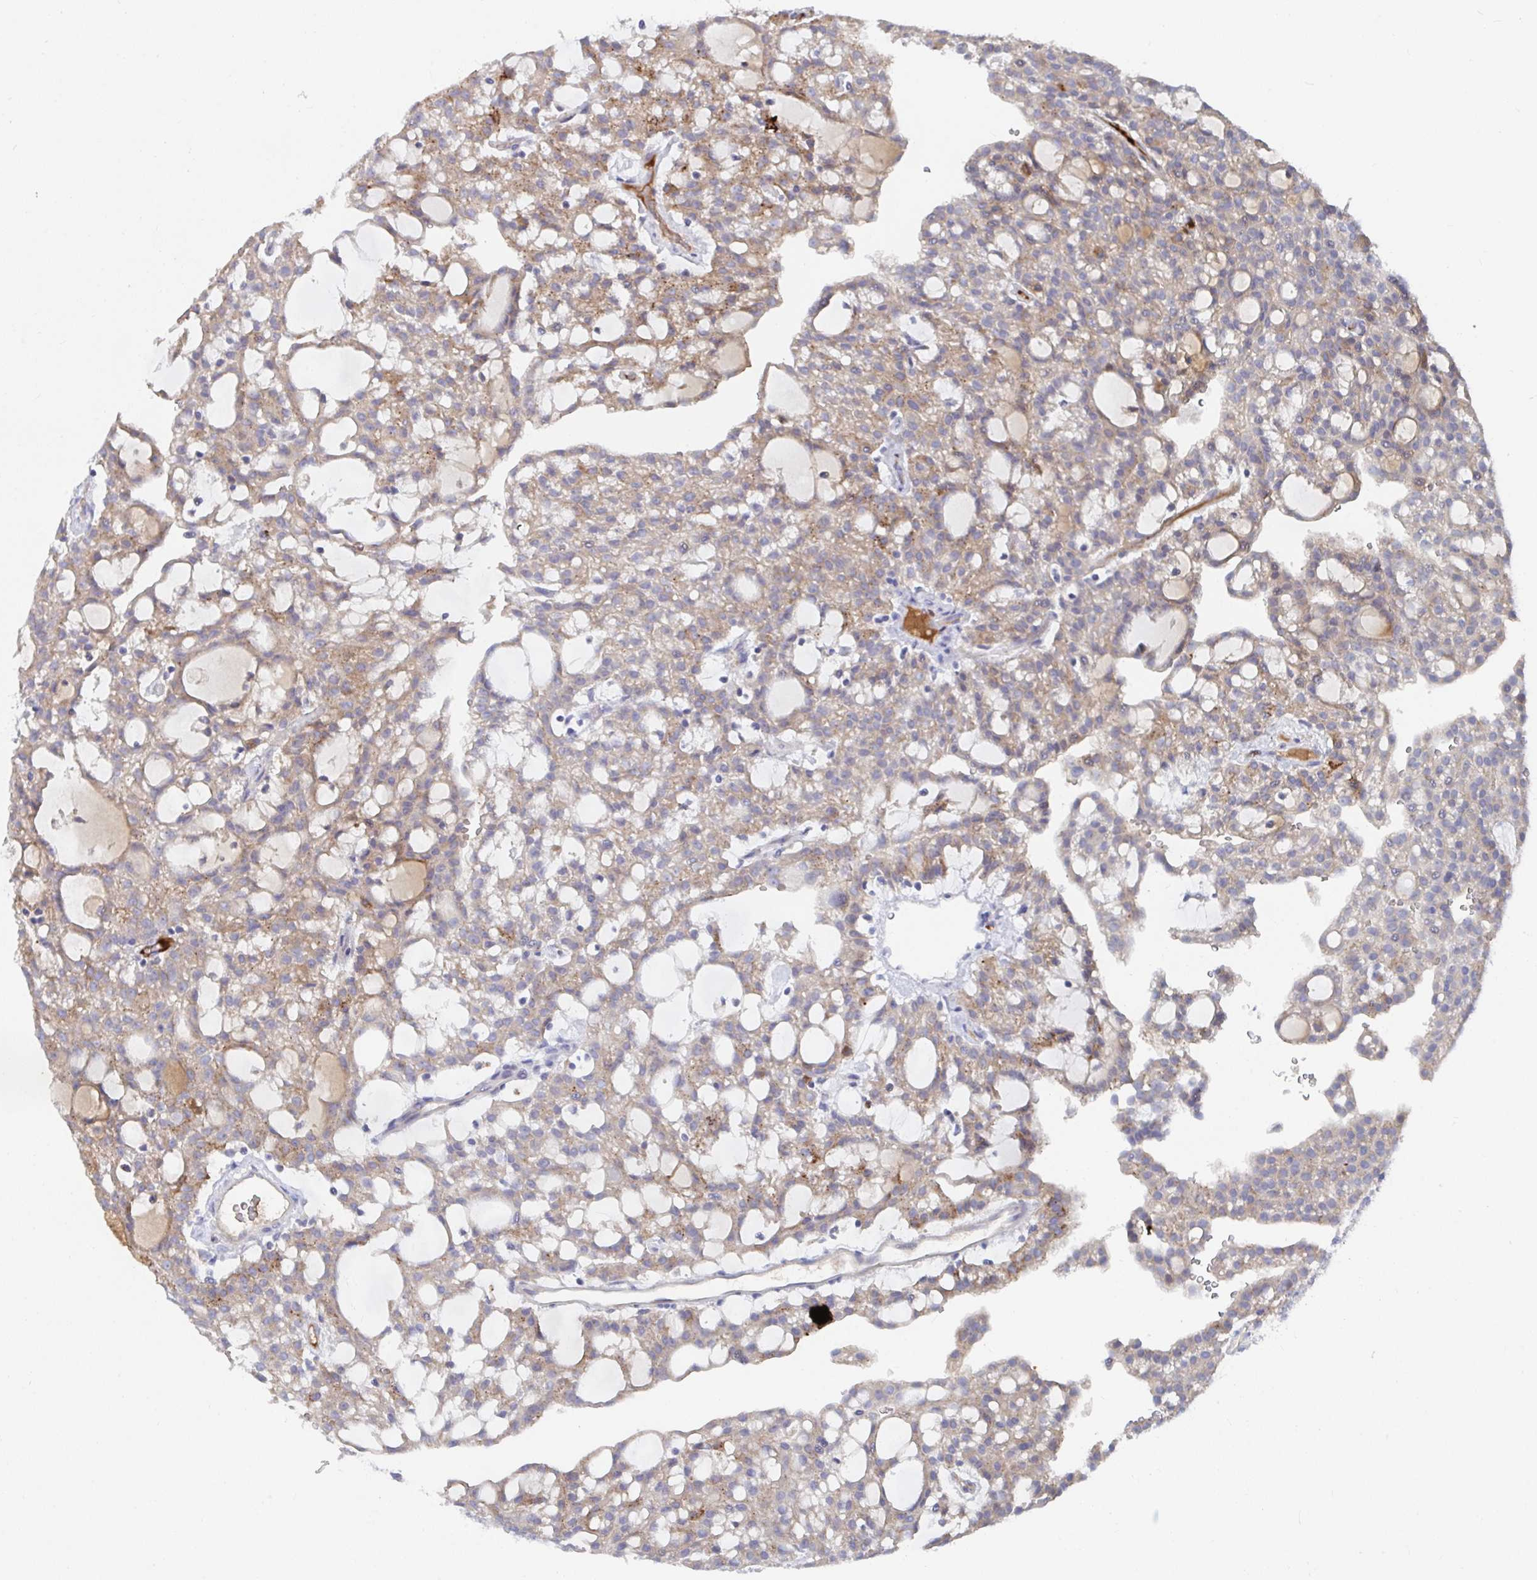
{"staining": {"intensity": "moderate", "quantity": ">75%", "location": "cytoplasmic/membranous"}, "tissue": "renal cancer", "cell_type": "Tumor cells", "image_type": "cancer", "snomed": [{"axis": "morphology", "description": "Adenocarcinoma, NOS"}, {"axis": "topography", "description": "Kidney"}], "caption": "Immunohistochemistry of renal cancer (adenocarcinoma) exhibits medium levels of moderate cytoplasmic/membranous staining in approximately >75% of tumor cells. (Stains: DAB (3,3'-diaminobenzidine) in brown, nuclei in blue, Microscopy: brightfield microscopy at high magnification).", "gene": "KCNK5", "patient": {"sex": "male", "age": 63}}